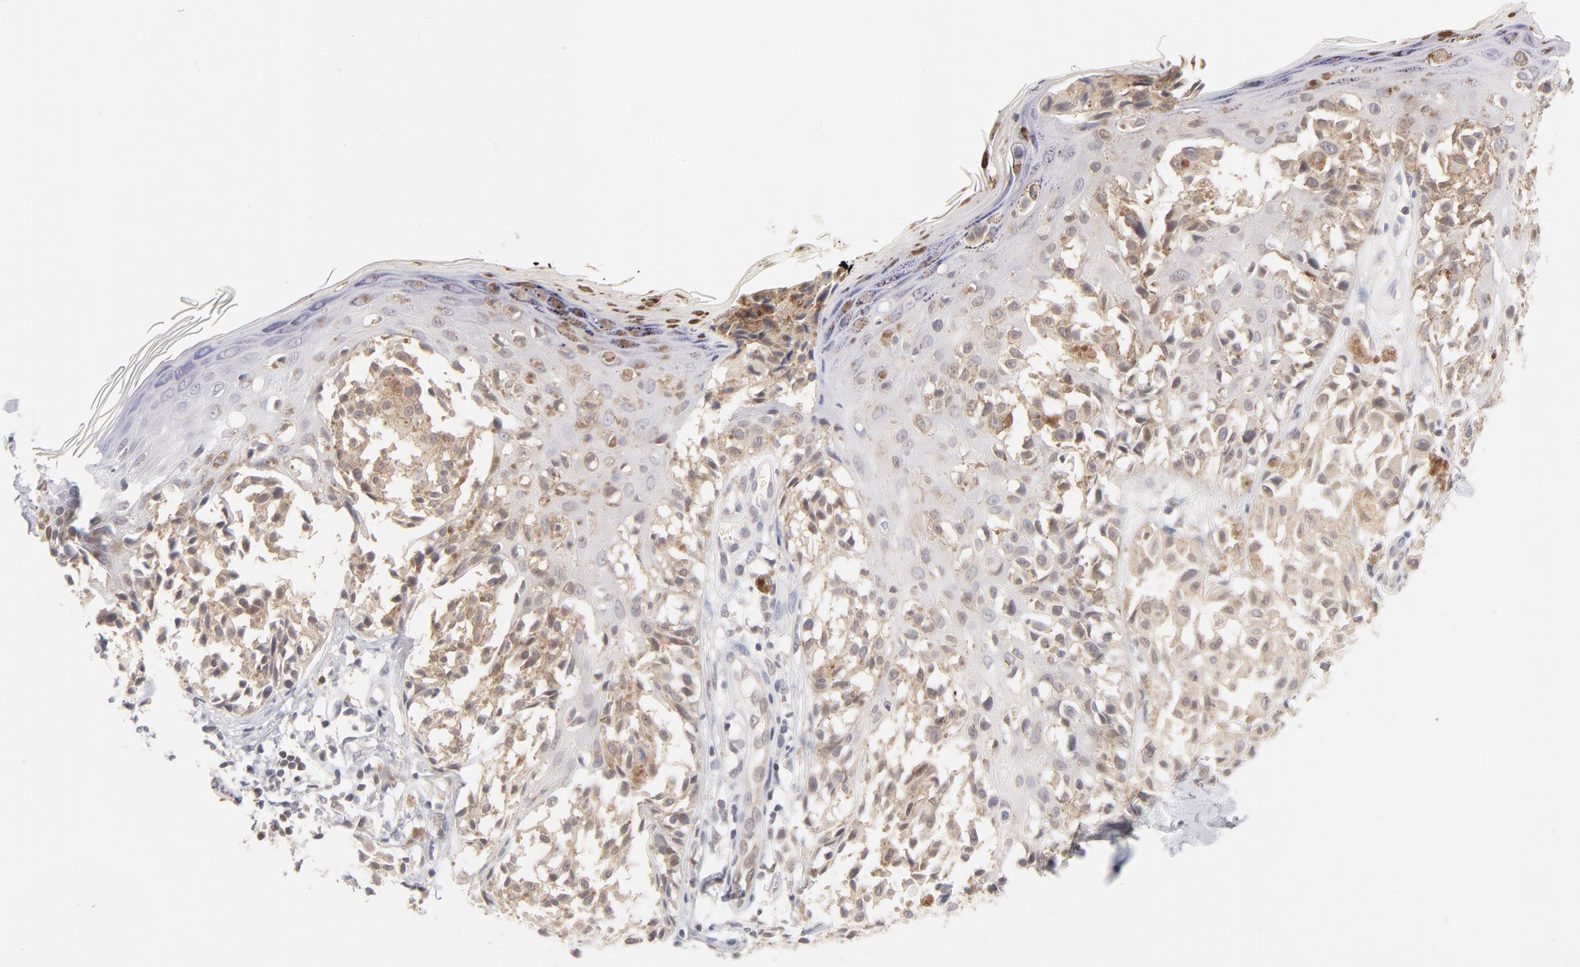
{"staining": {"intensity": "weak", "quantity": ">75%", "location": "cytoplasmic/membranous"}, "tissue": "melanoma", "cell_type": "Tumor cells", "image_type": "cancer", "snomed": [{"axis": "morphology", "description": "Malignant melanoma, NOS"}, {"axis": "topography", "description": "Skin"}], "caption": "Immunohistochemistry (IHC) photomicrograph of neoplastic tissue: human malignant melanoma stained using immunohistochemistry (IHC) reveals low levels of weak protein expression localized specifically in the cytoplasmic/membranous of tumor cells, appearing as a cytoplasmic/membranous brown color.", "gene": "CASP6", "patient": {"sex": "female", "age": 38}}